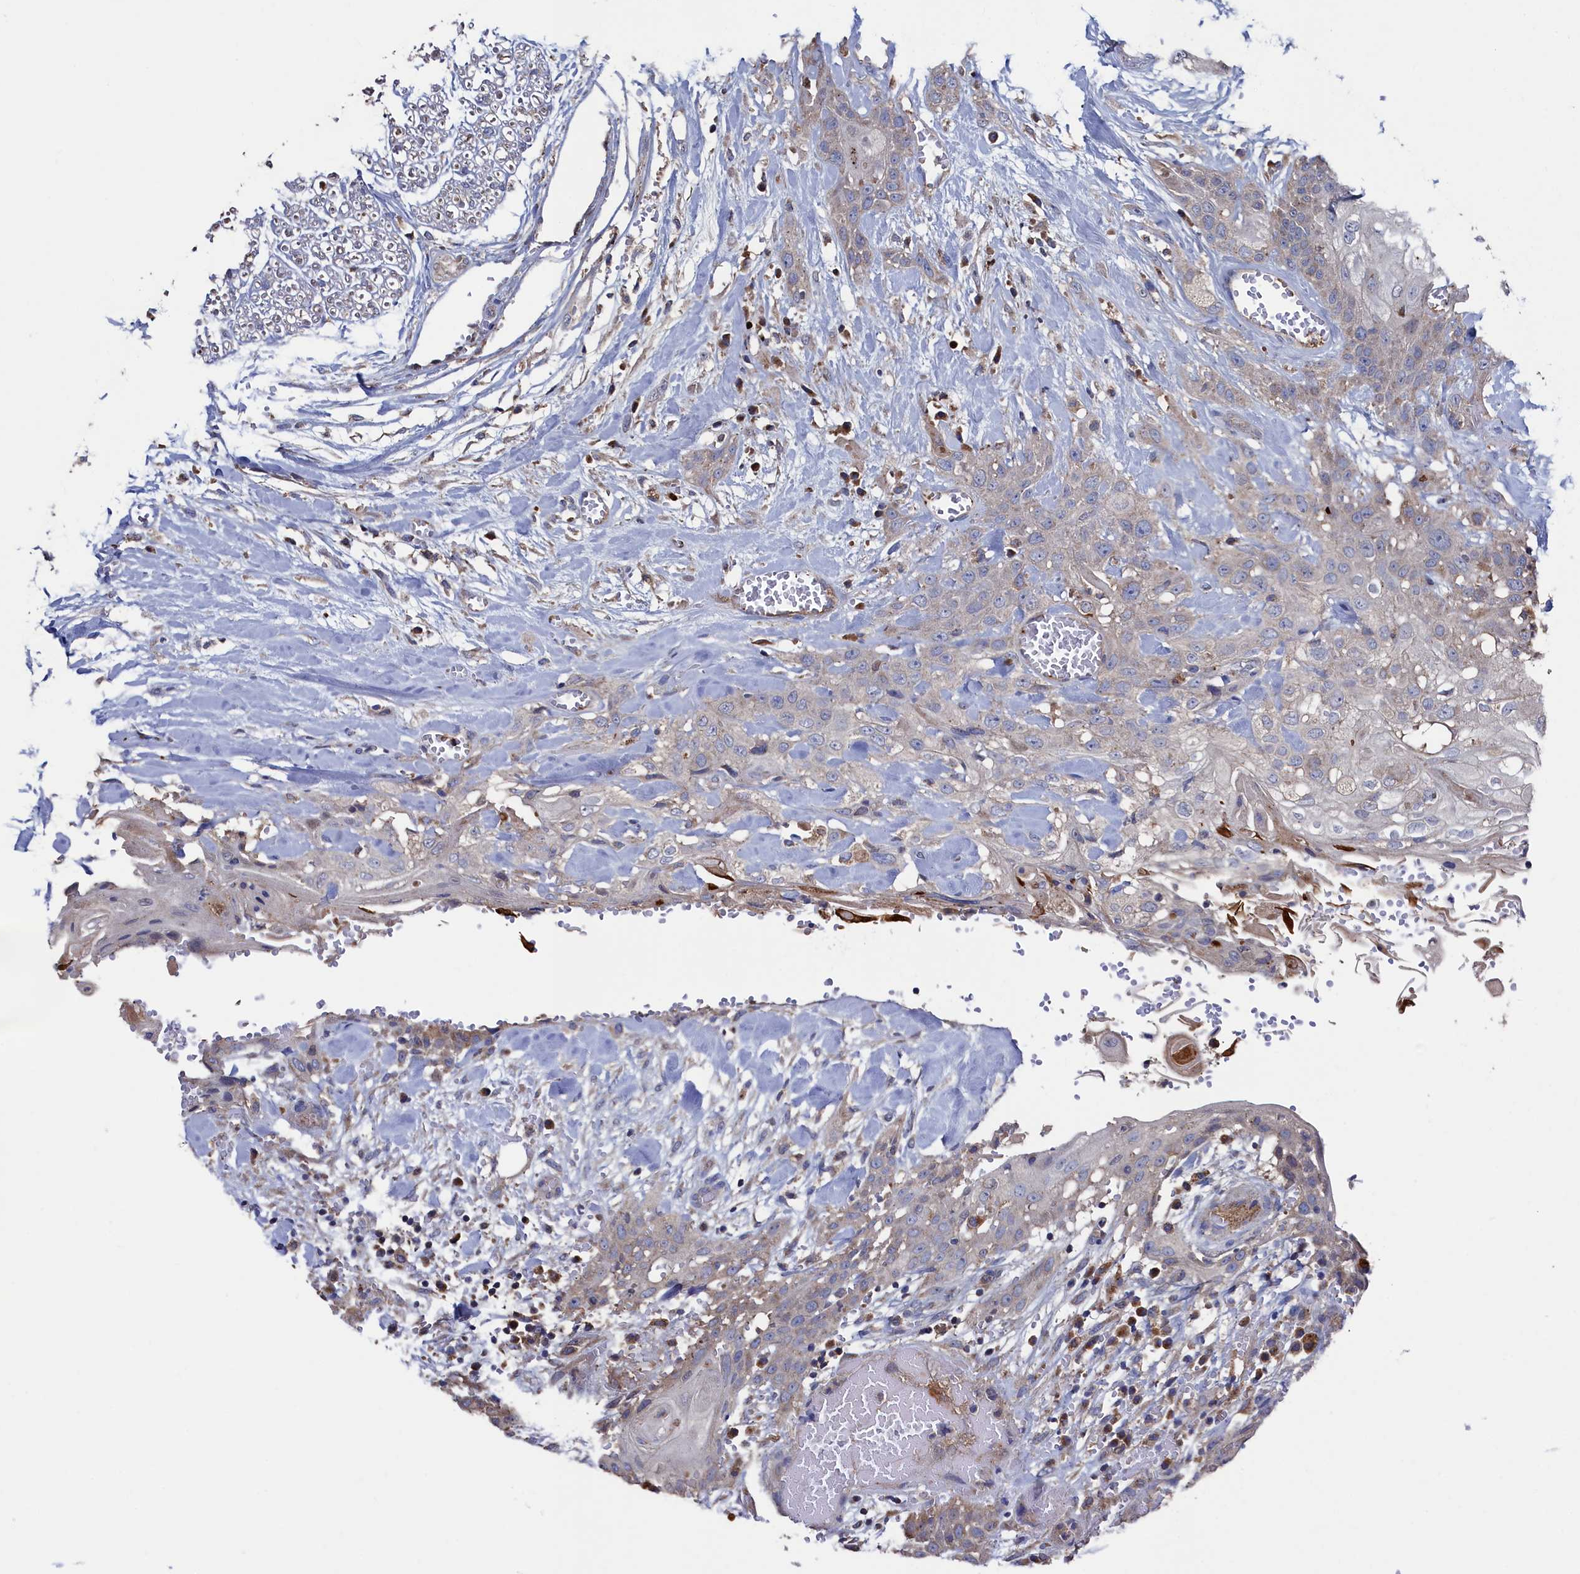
{"staining": {"intensity": "negative", "quantity": "none", "location": "none"}, "tissue": "head and neck cancer", "cell_type": "Tumor cells", "image_type": "cancer", "snomed": [{"axis": "morphology", "description": "Squamous cell carcinoma, NOS"}, {"axis": "topography", "description": "Head-Neck"}], "caption": "The immunohistochemistry (IHC) micrograph has no significant expression in tumor cells of squamous cell carcinoma (head and neck) tissue.", "gene": "TK2", "patient": {"sex": "female", "age": 43}}